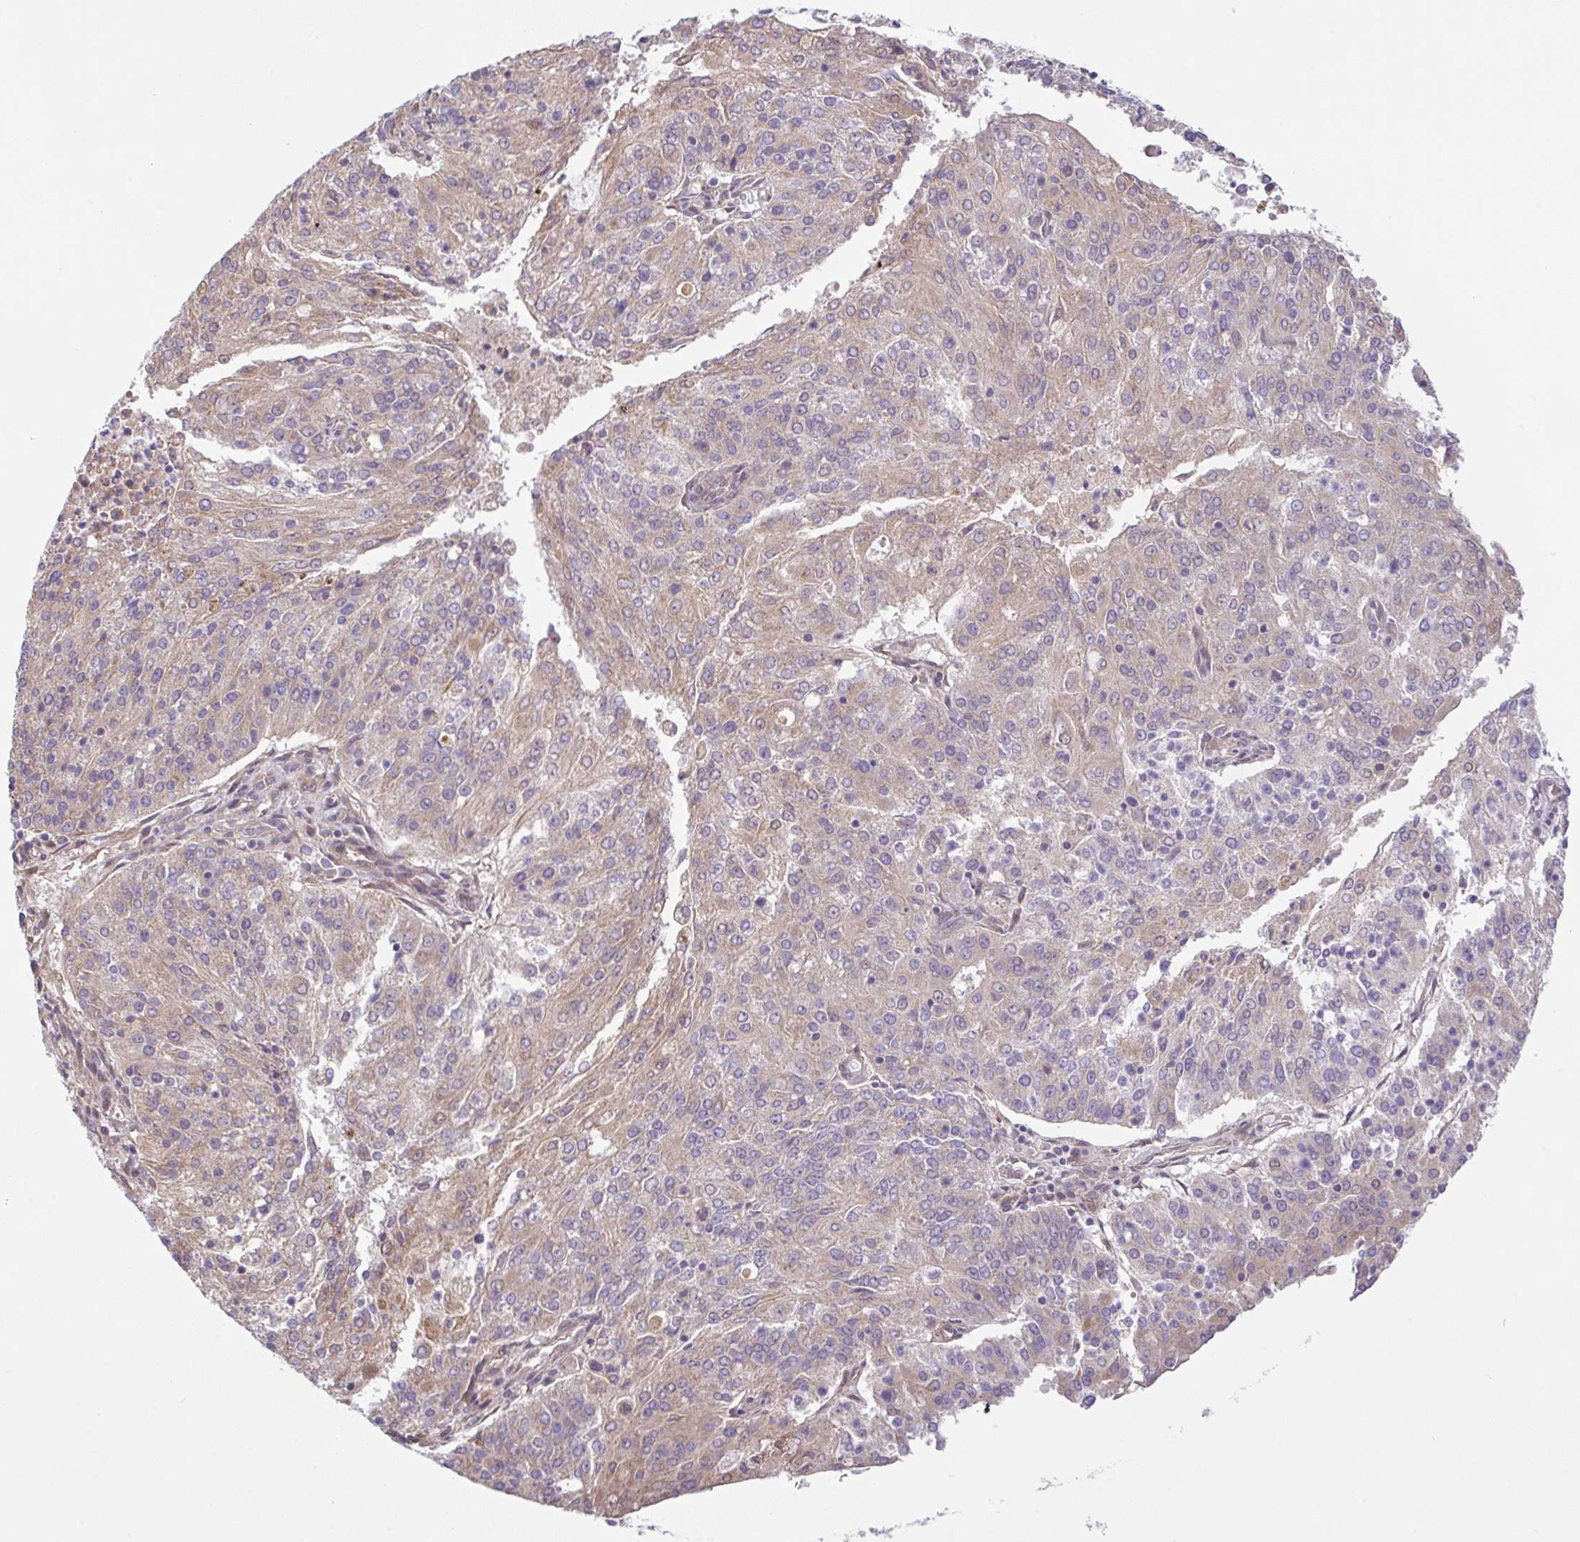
{"staining": {"intensity": "weak", "quantity": "25%-75%", "location": "cytoplasmic/membranous"}, "tissue": "endometrial cancer", "cell_type": "Tumor cells", "image_type": "cancer", "snomed": [{"axis": "morphology", "description": "Adenocarcinoma, NOS"}, {"axis": "topography", "description": "Endometrium"}], "caption": "DAB immunohistochemical staining of adenocarcinoma (endometrial) displays weak cytoplasmic/membranous protein staining in approximately 25%-75% of tumor cells. The staining was performed using DAB (3,3'-diaminobenzidine) to visualize the protein expression in brown, while the nuclei were stained in blue with hematoxylin (Magnification: 20x).", "gene": "UBE4A", "patient": {"sex": "female", "age": 82}}